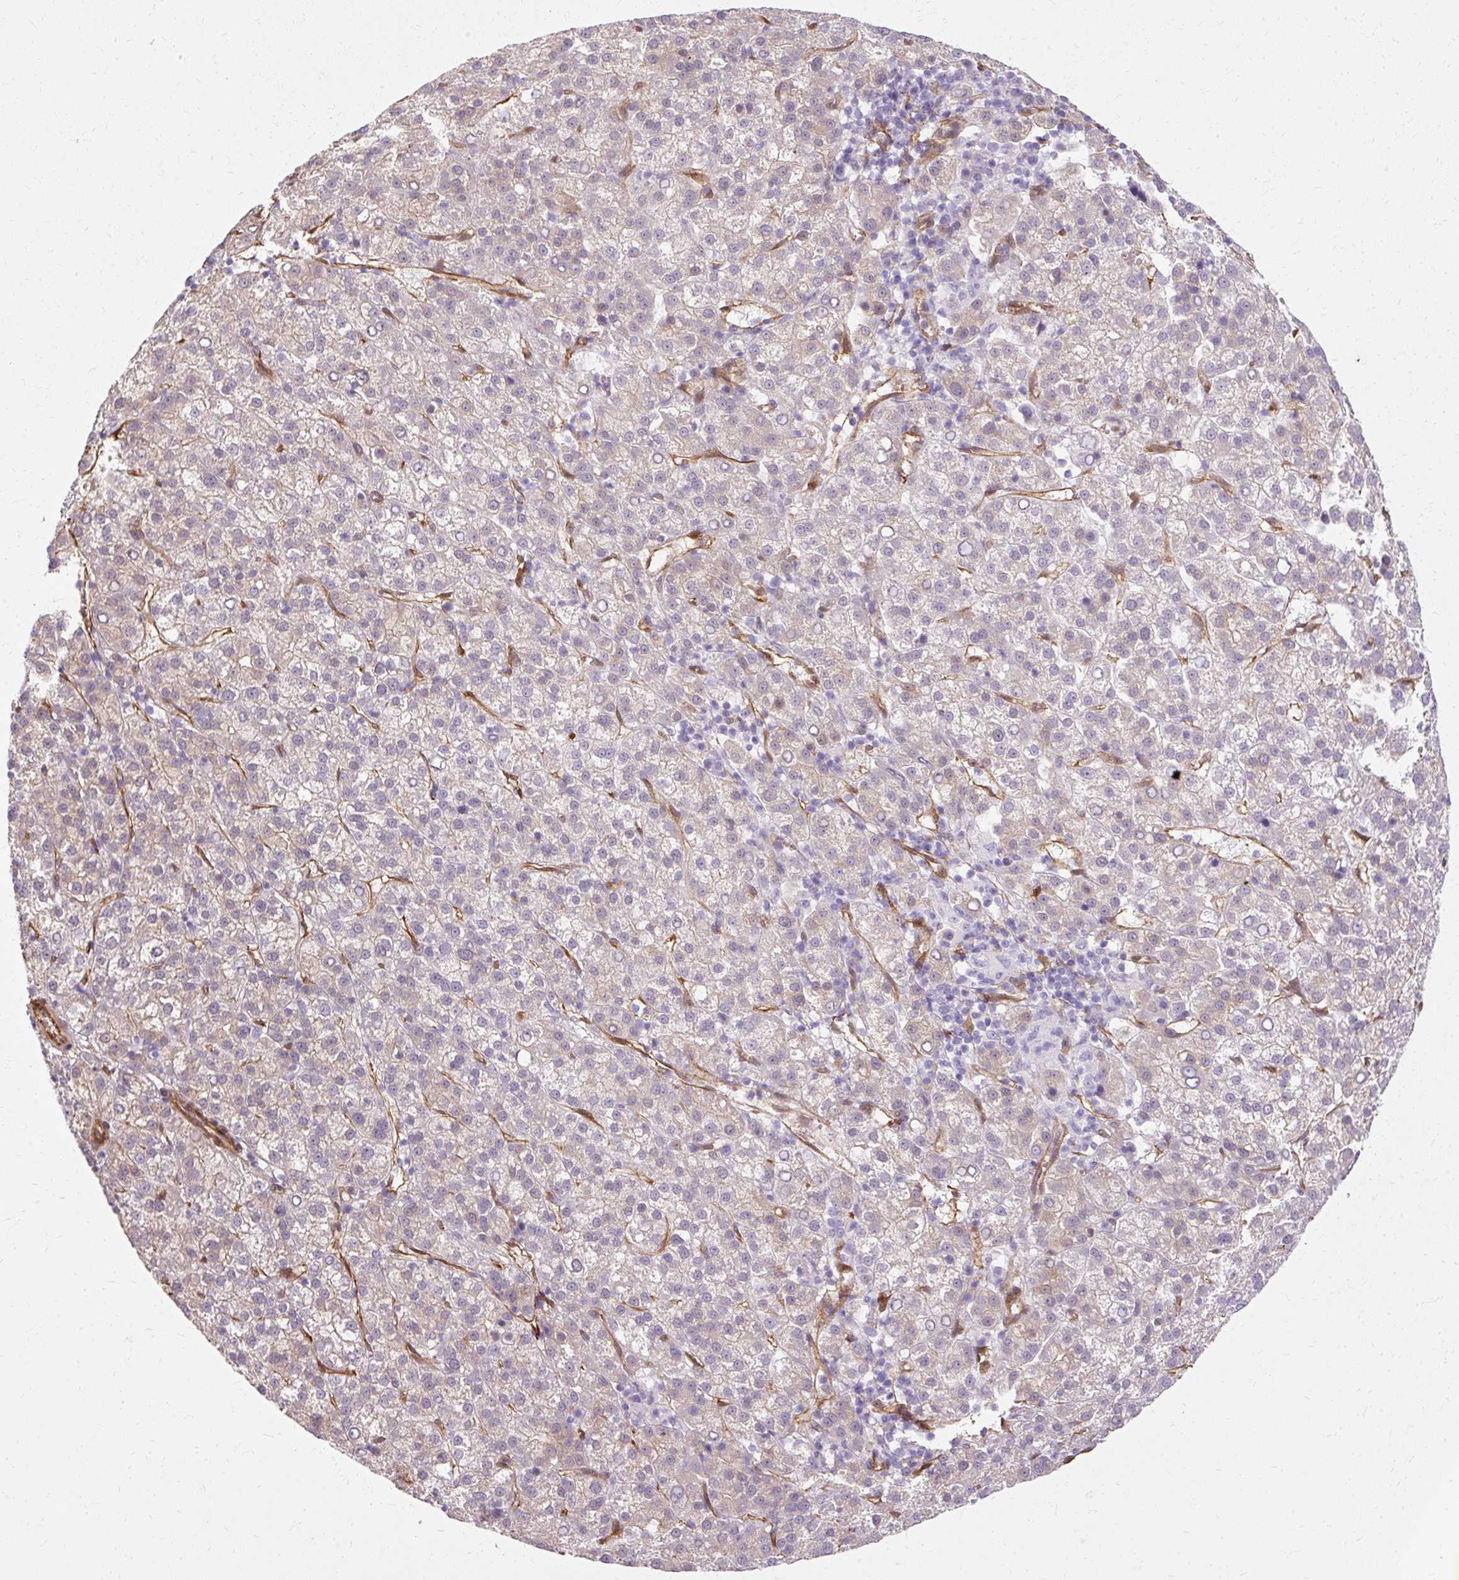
{"staining": {"intensity": "weak", "quantity": "<25%", "location": "cytoplasmic/membranous"}, "tissue": "liver cancer", "cell_type": "Tumor cells", "image_type": "cancer", "snomed": [{"axis": "morphology", "description": "Carcinoma, Hepatocellular, NOS"}, {"axis": "topography", "description": "Liver"}], "caption": "Immunohistochemistry (IHC) of human liver hepatocellular carcinoma reveals no positivity in tumor cells.", "gene": "CNN3", "patient": {"sex": "female", "age": 58}}